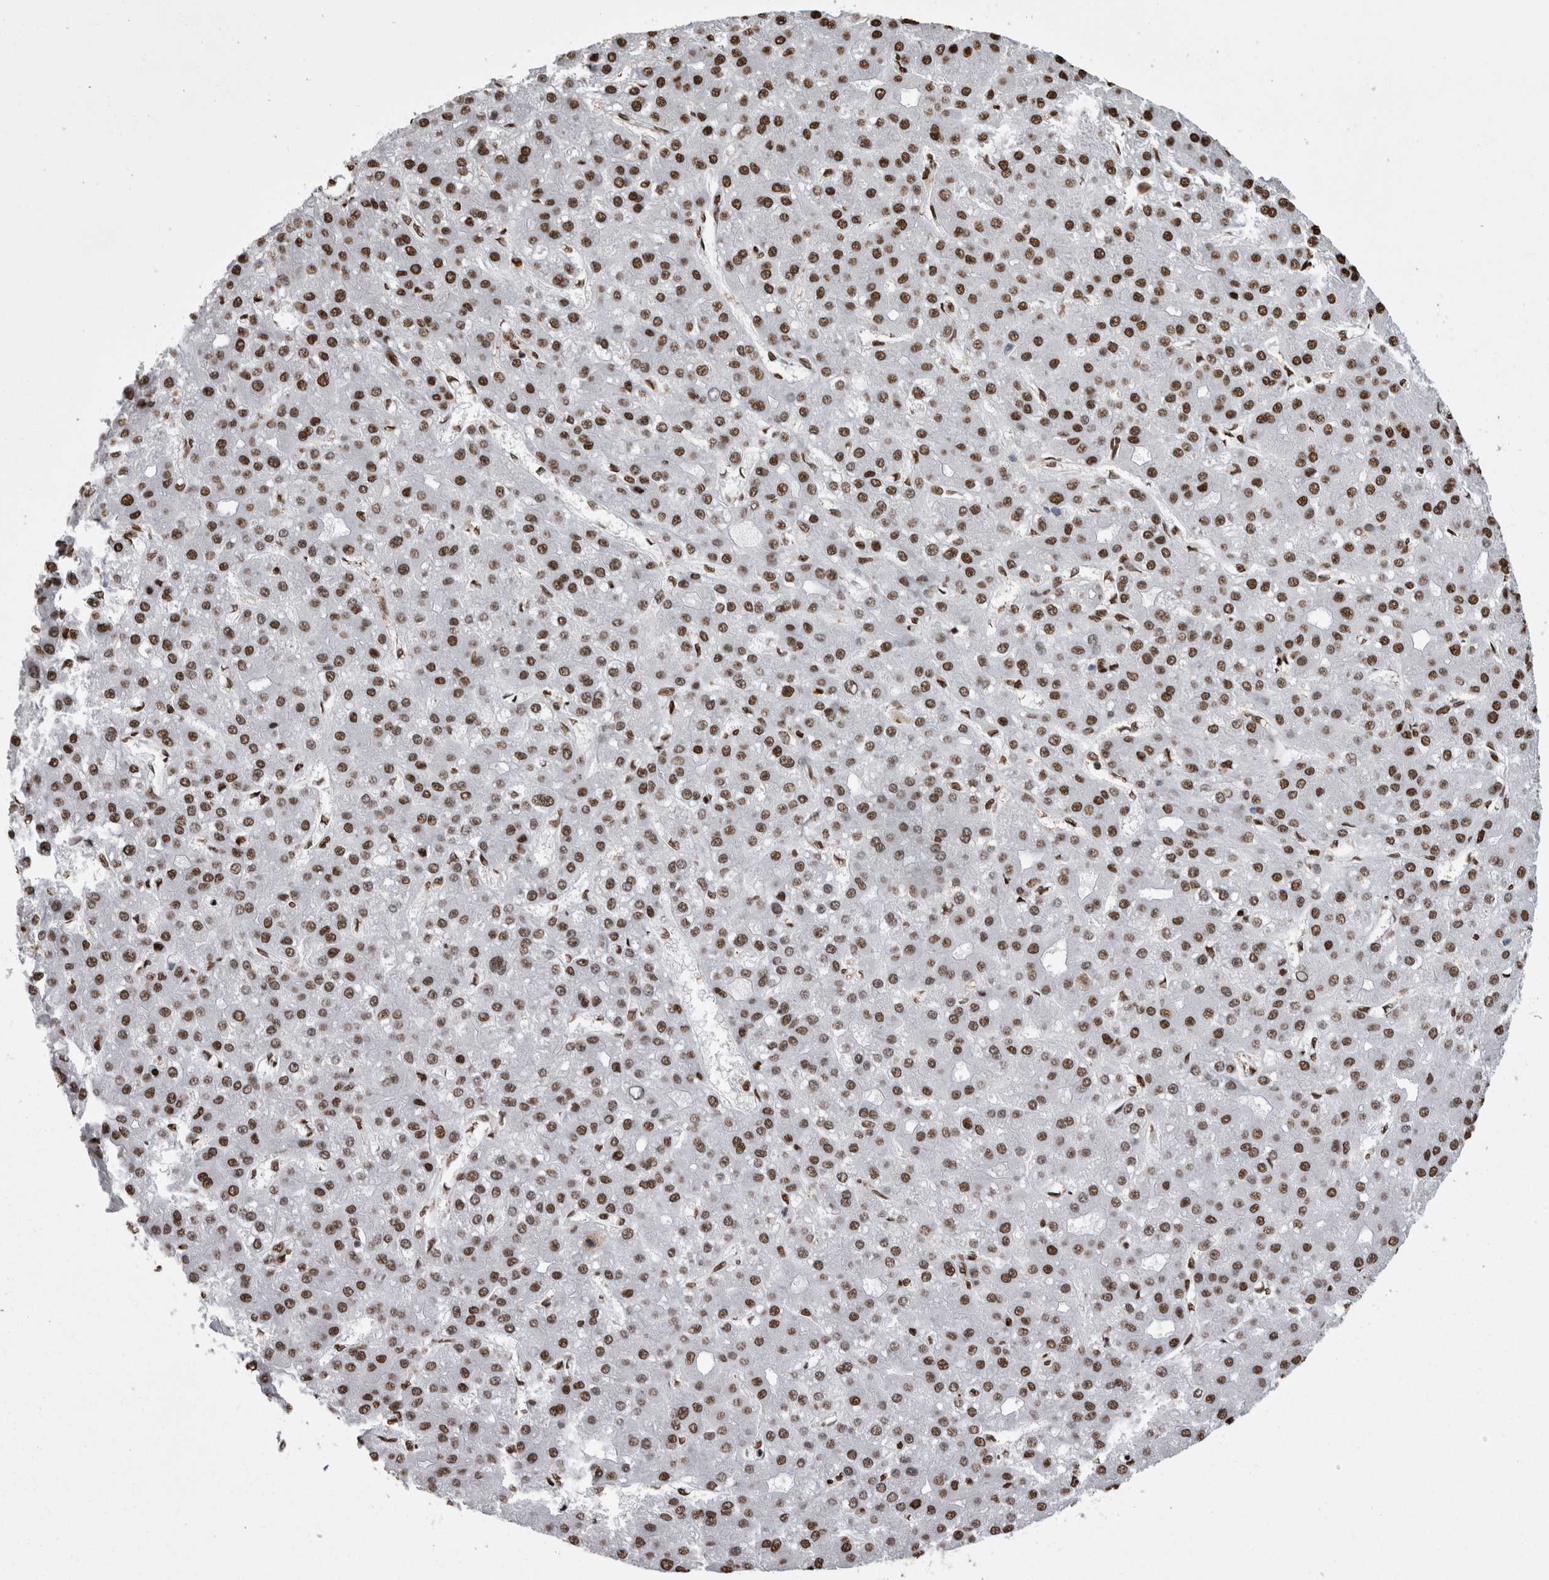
{"staining": {"intensity": "moderate", "quantity": ">75%", "location": "nuclear"}, "tissue": "liver cancer", "cell_type": "Tumor cells", "image_type": "cancer", "snomed": [{"axis": "morphology", "description": "Carcinoma, Hepatocellular, NOS"}, {"axis": "topography", "description": "Liver"}], "caption": "High-power microscopy captured an immunohistochemistry micrograph of hepatocellular carcinoma (liver), revealing moderate nuclear positivity in approximately >75% of tumor cells.", "gene": "HNRNPM", "patient": {"sex": "male", "age": 67}}